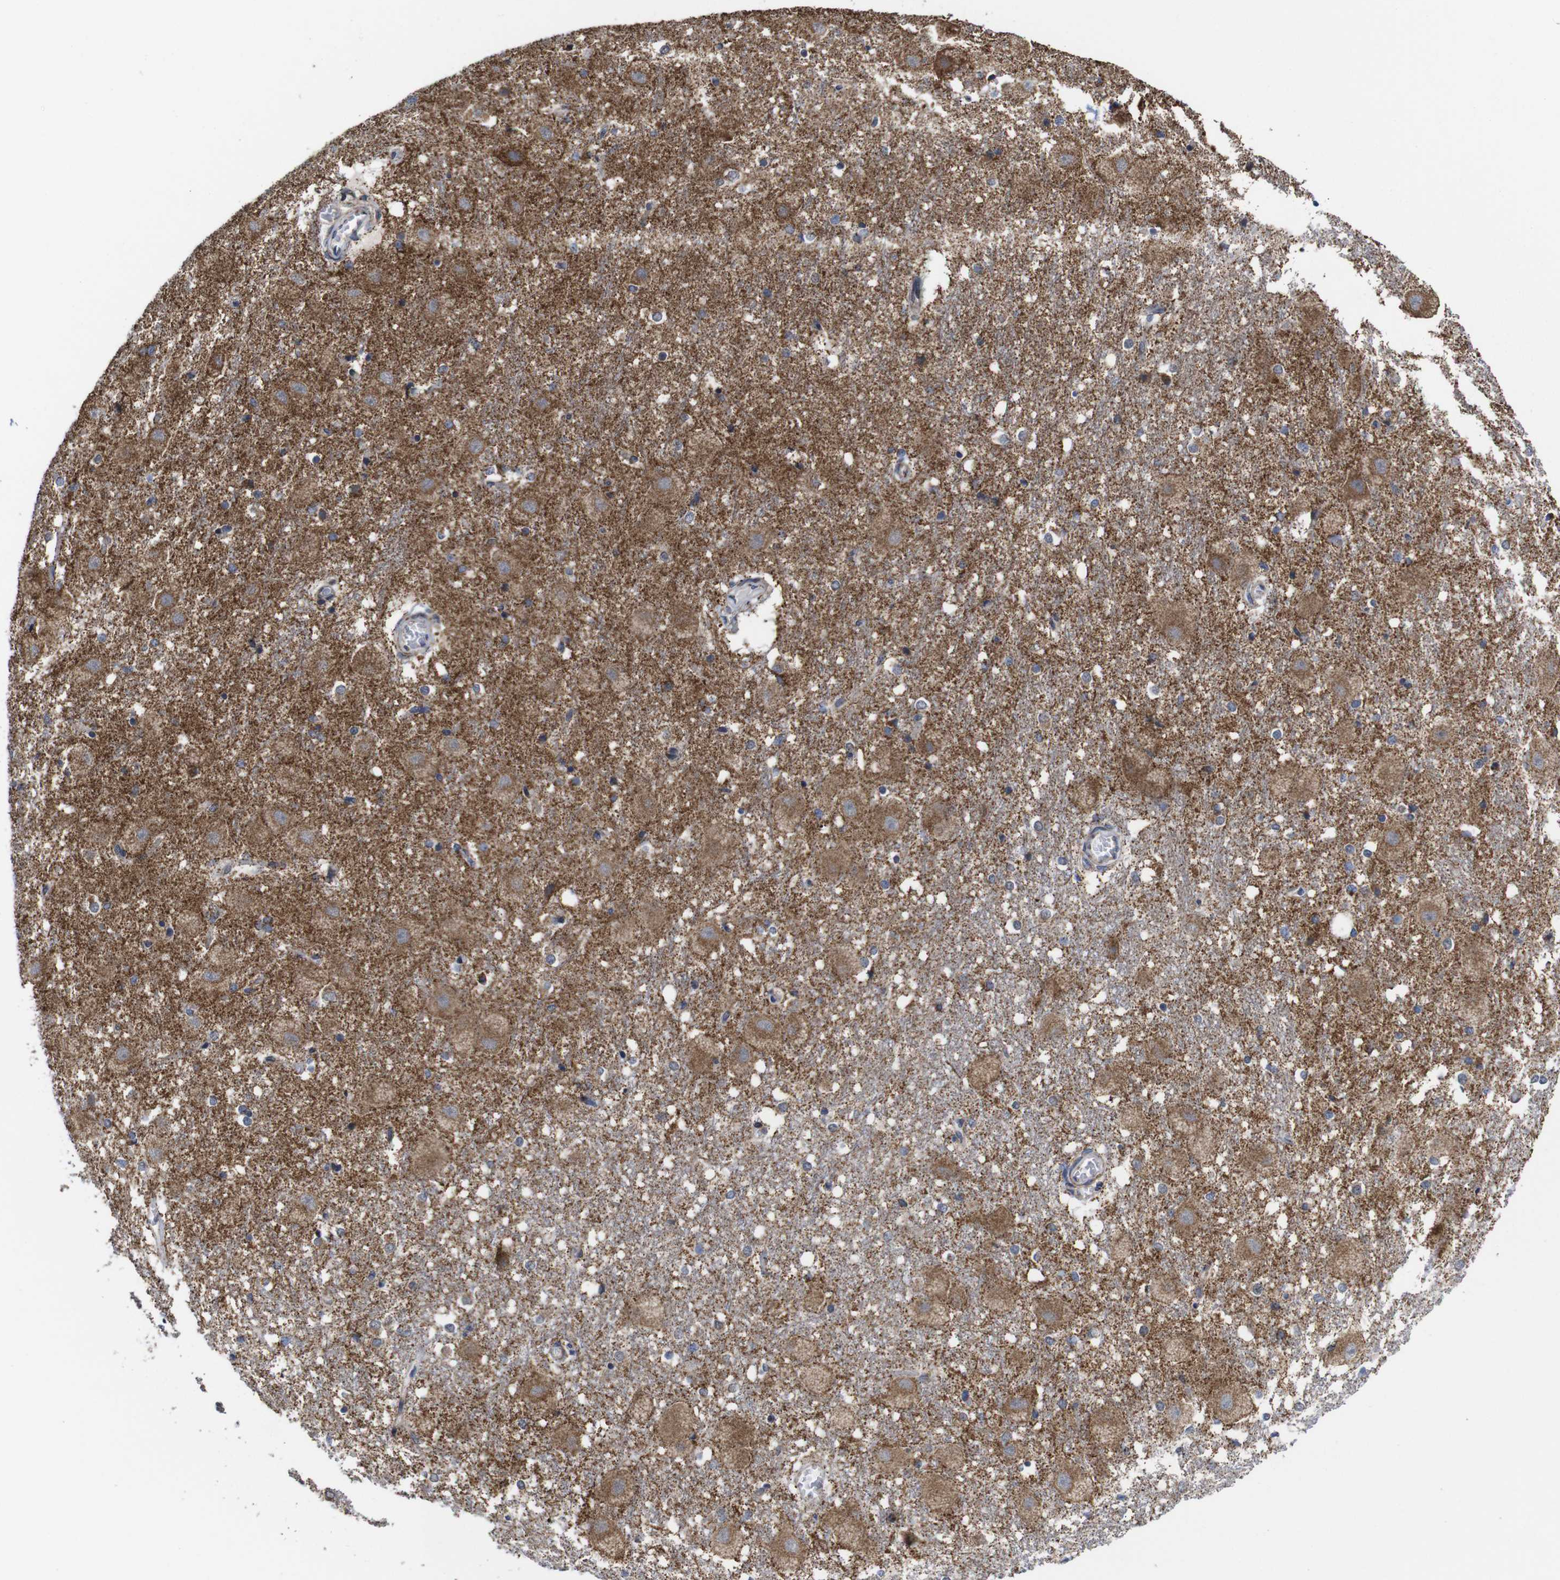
{"staining": {"intensity": "moderate", "quantity": "<25%", "location": "cytoplasmic/membranous"}, "tissue": "hippocampus", "cell_type": "Glial cells", "image_type": "normal", "snomed": [{"axis": "morphology", "description": "Normal tissue, NOS"}, {"axis": "topography", "description": "Hippocampus"}], "caption": "The photomicrograph demonstrates staining of normal hippocampus, revealing moderate cytoplasmic/membranous protein expression (brown color) within glial cells. (DAB (3,3'-diaminobenzidine) = brown stain, brightfield microscopy at high magnification).", "gene": "C17orf80", "patient": {"sex": "female", "age": 19}}